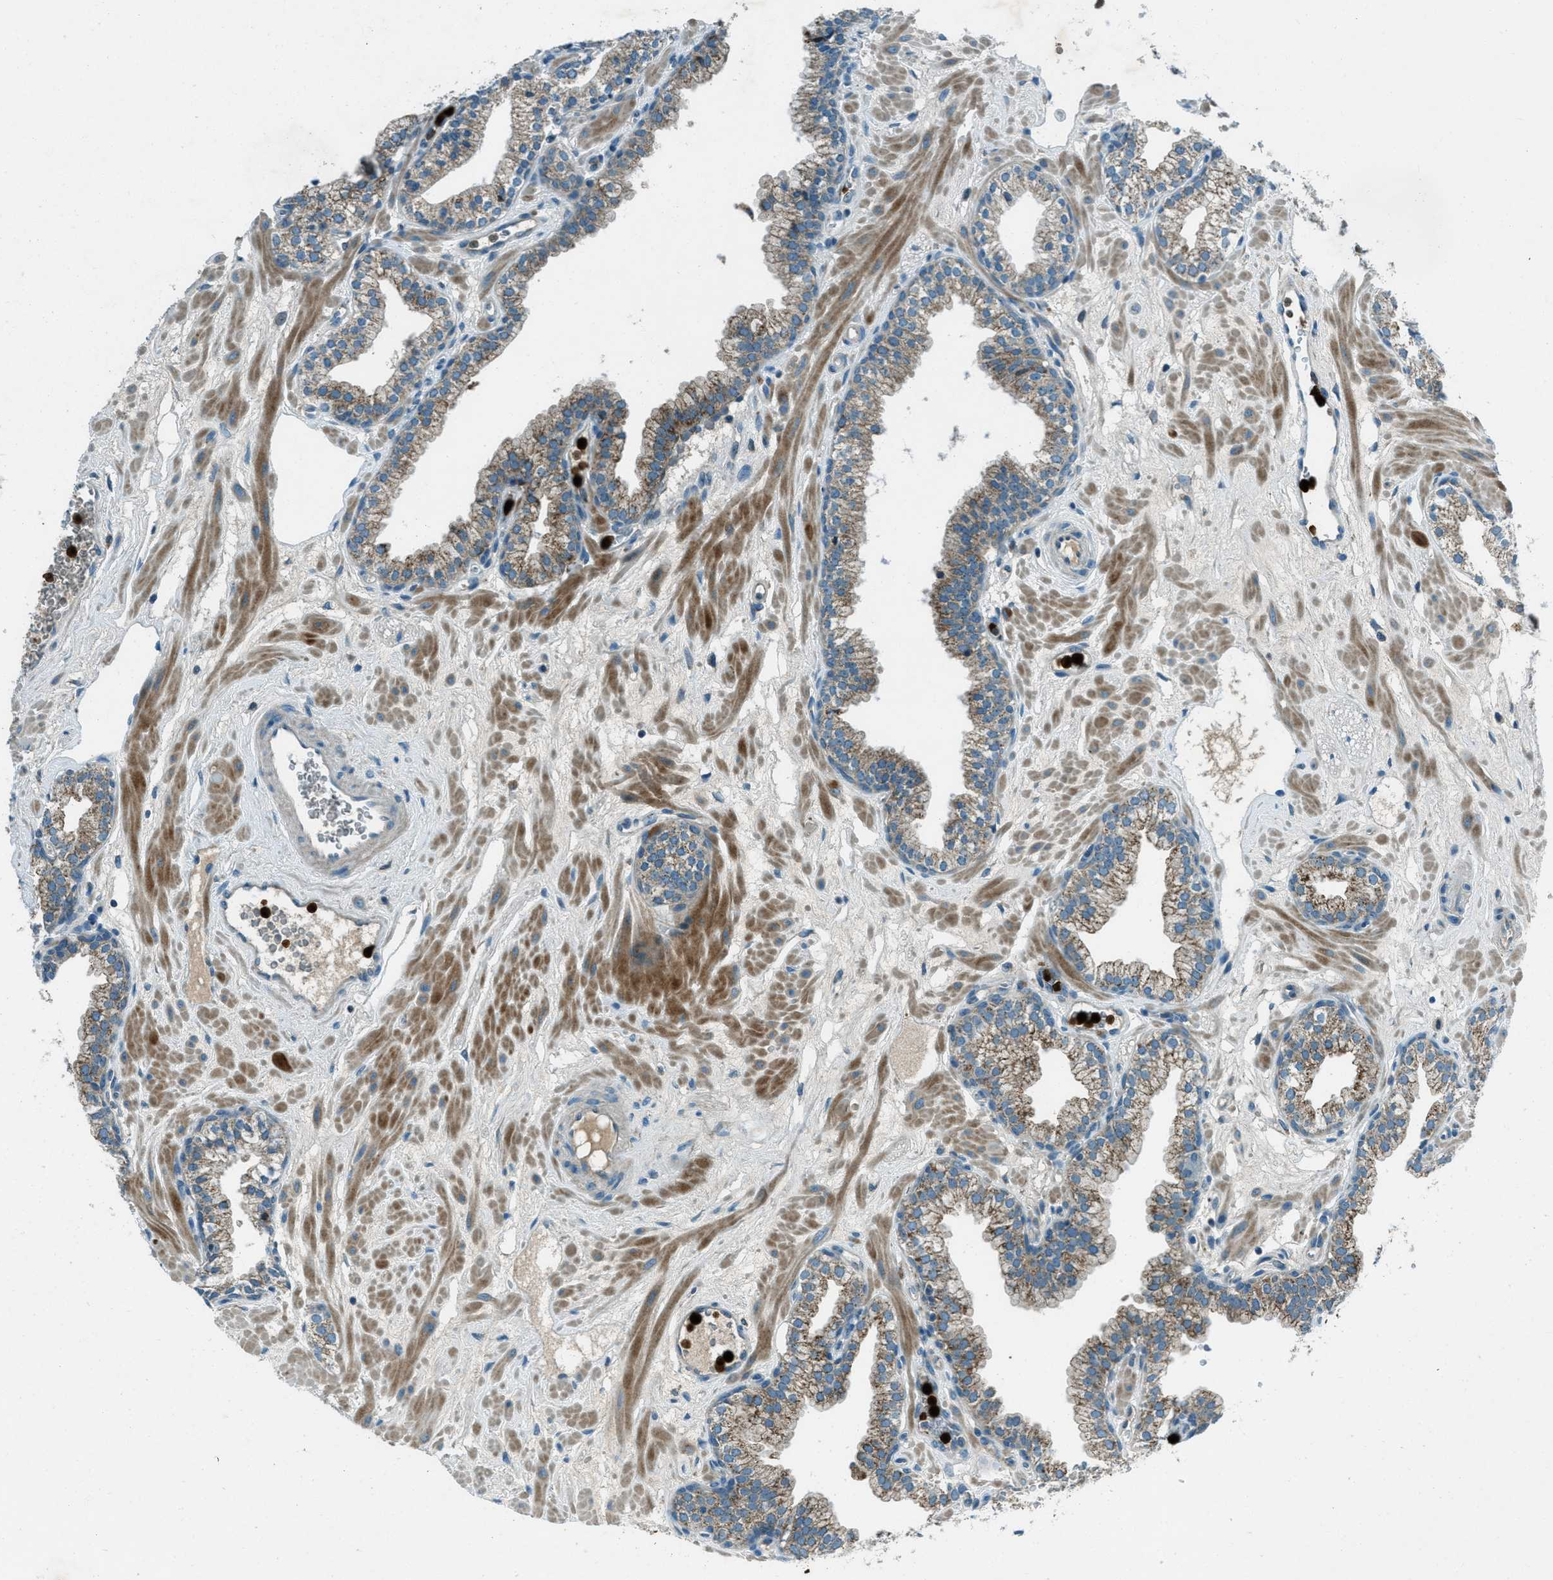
{"staining": {"intensity": "moderate", "quantity": "25%-75%", "location": "cytoplasmic/membranous"}, "tissue": "prostate", "cell_type": "Glandular cells", "image_type": "normal", "snomed": [{"axis": "morphology", "description": "Normal tissue, NOS"}, {"axis": "morphology", "description": "Urothelial carcinoma, Low grade"}, {"axis": "topography", "description": "Urinary bladder"}, {"axis": "topography", "description": "Prostate"}], "caption": "Protein expression analysis of benign prostate displays moderate cytoplasmic/membranous positivity in approximately 25%-75% of glandular cells.", "gene": "FAR1", "patient": {"sex": "male", "age": 60}}